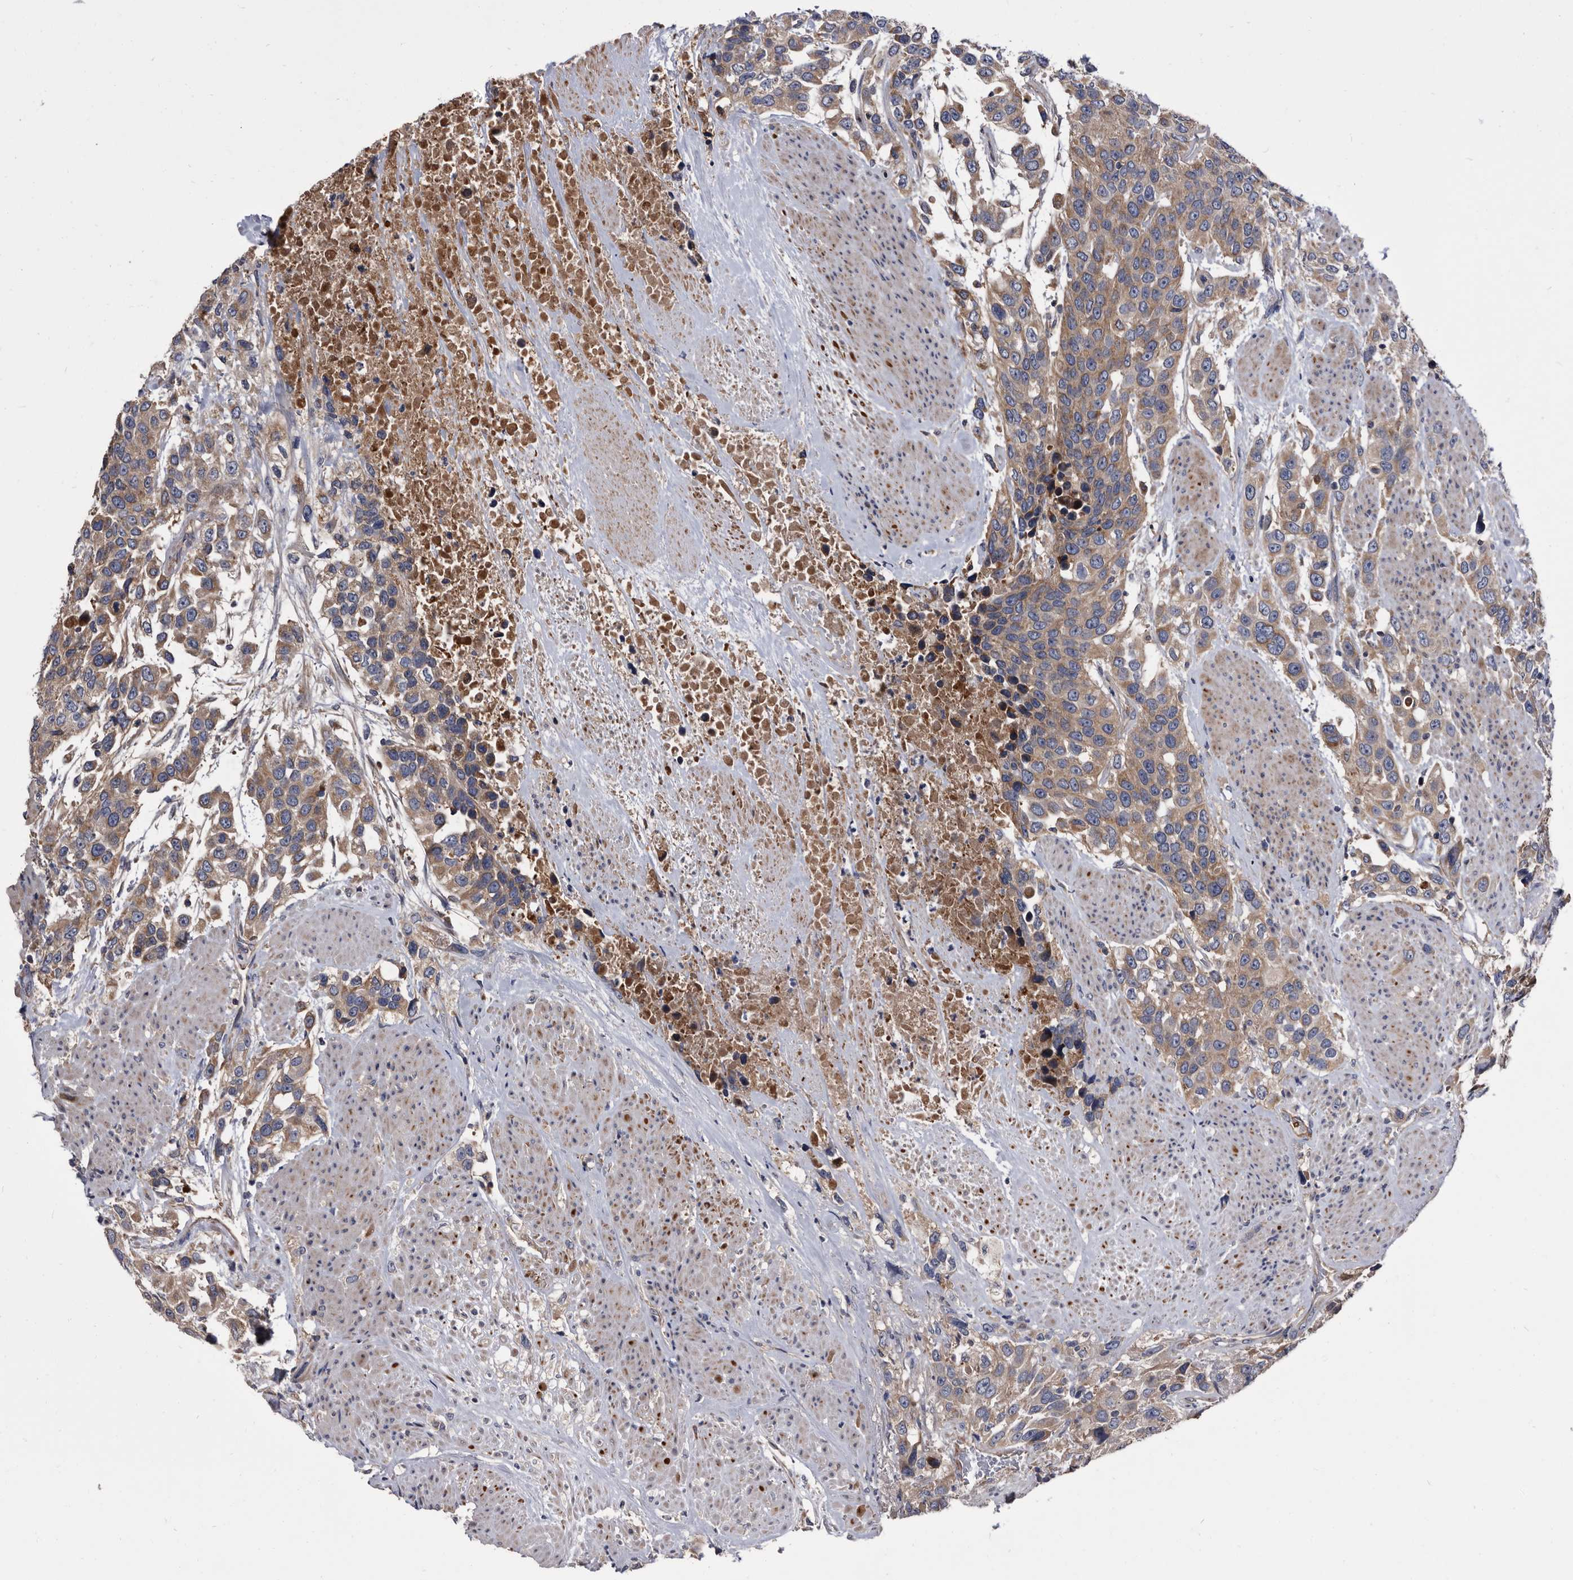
{"staining": {"intensity": "moderate", "quantity": ">75%", "location": "cytoplasmic/membranous"}, "tissue": "urothelial cancer", "cell_type": "Tumor cells", "image_type": "cancer", "snomed": [{"axis": "morphology", "description": "Urothelial carcinoma, High grade"}, {"axis": "topography", "description": "Urinary bladder"}], "caption": "Moderate cytoplasmic/membranous protein positivity is identified in approximately >75% of tumor cells in urothelial carcinoma (high-grade). Nuclei are stained in blue.", "gene": "DTNBP1", "patient": {"sex": "female", "age": 80}}